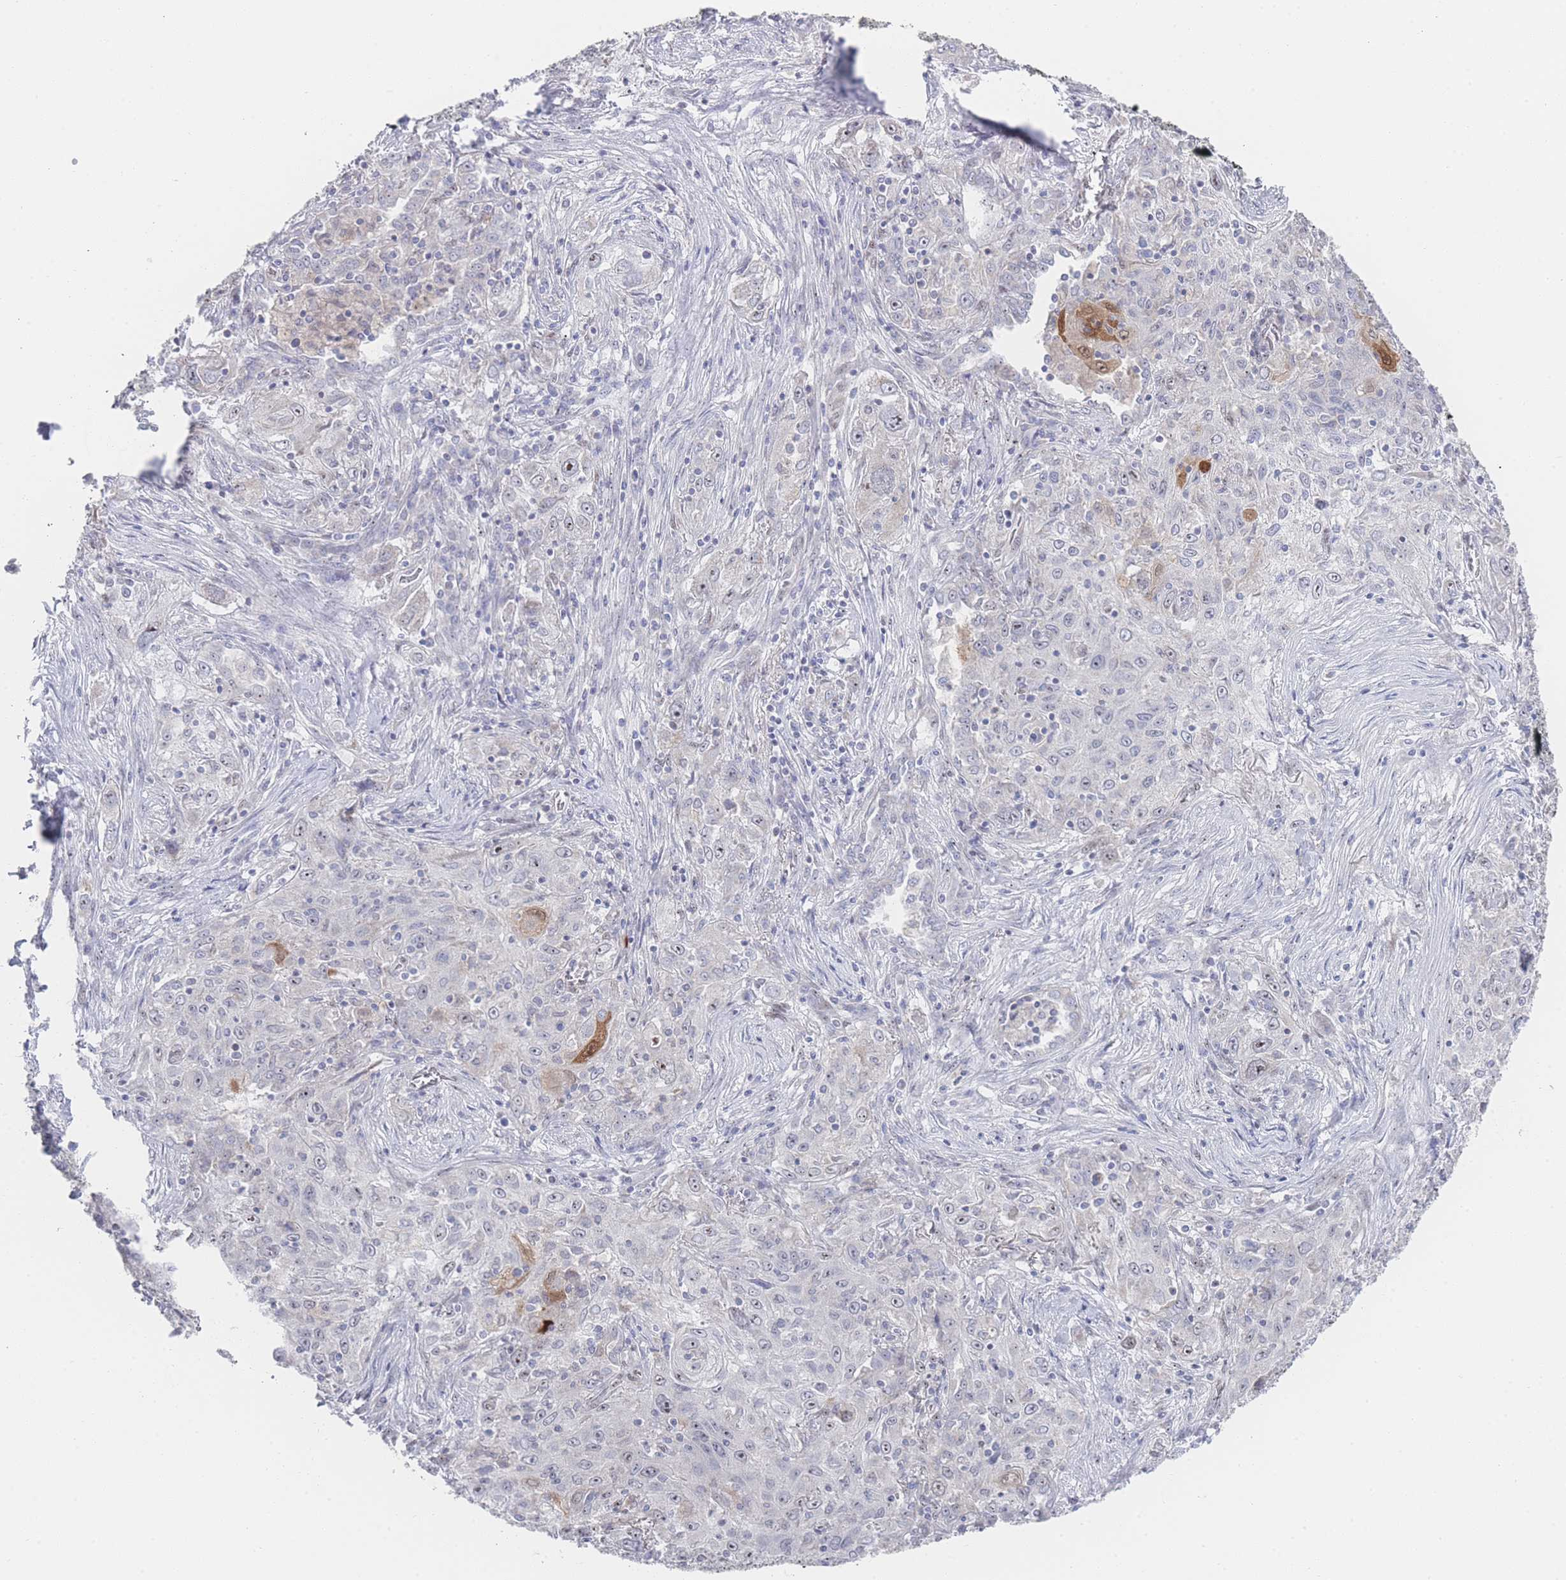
{"staining": {"intensity": "negative", "quantity": "none", "location": "none"}, "tissue": "lung cancer", "cell_type": "Tumor cells", "image_type": "cancer", "snomed": [{"axis": "morphology", "description": "Squamous cell carcinoma, NOS"}, {"axis": "topography", "description": "Lung"}], "caption": "High power microscopy histopathology image of an immunohistochemistry (IHC) histopathology image of lung squamous cell carcinoma, revealing no significant expression in tumor cells.", "gene": "ZNF142", "patient": {"sex": "female", "age": 69}}